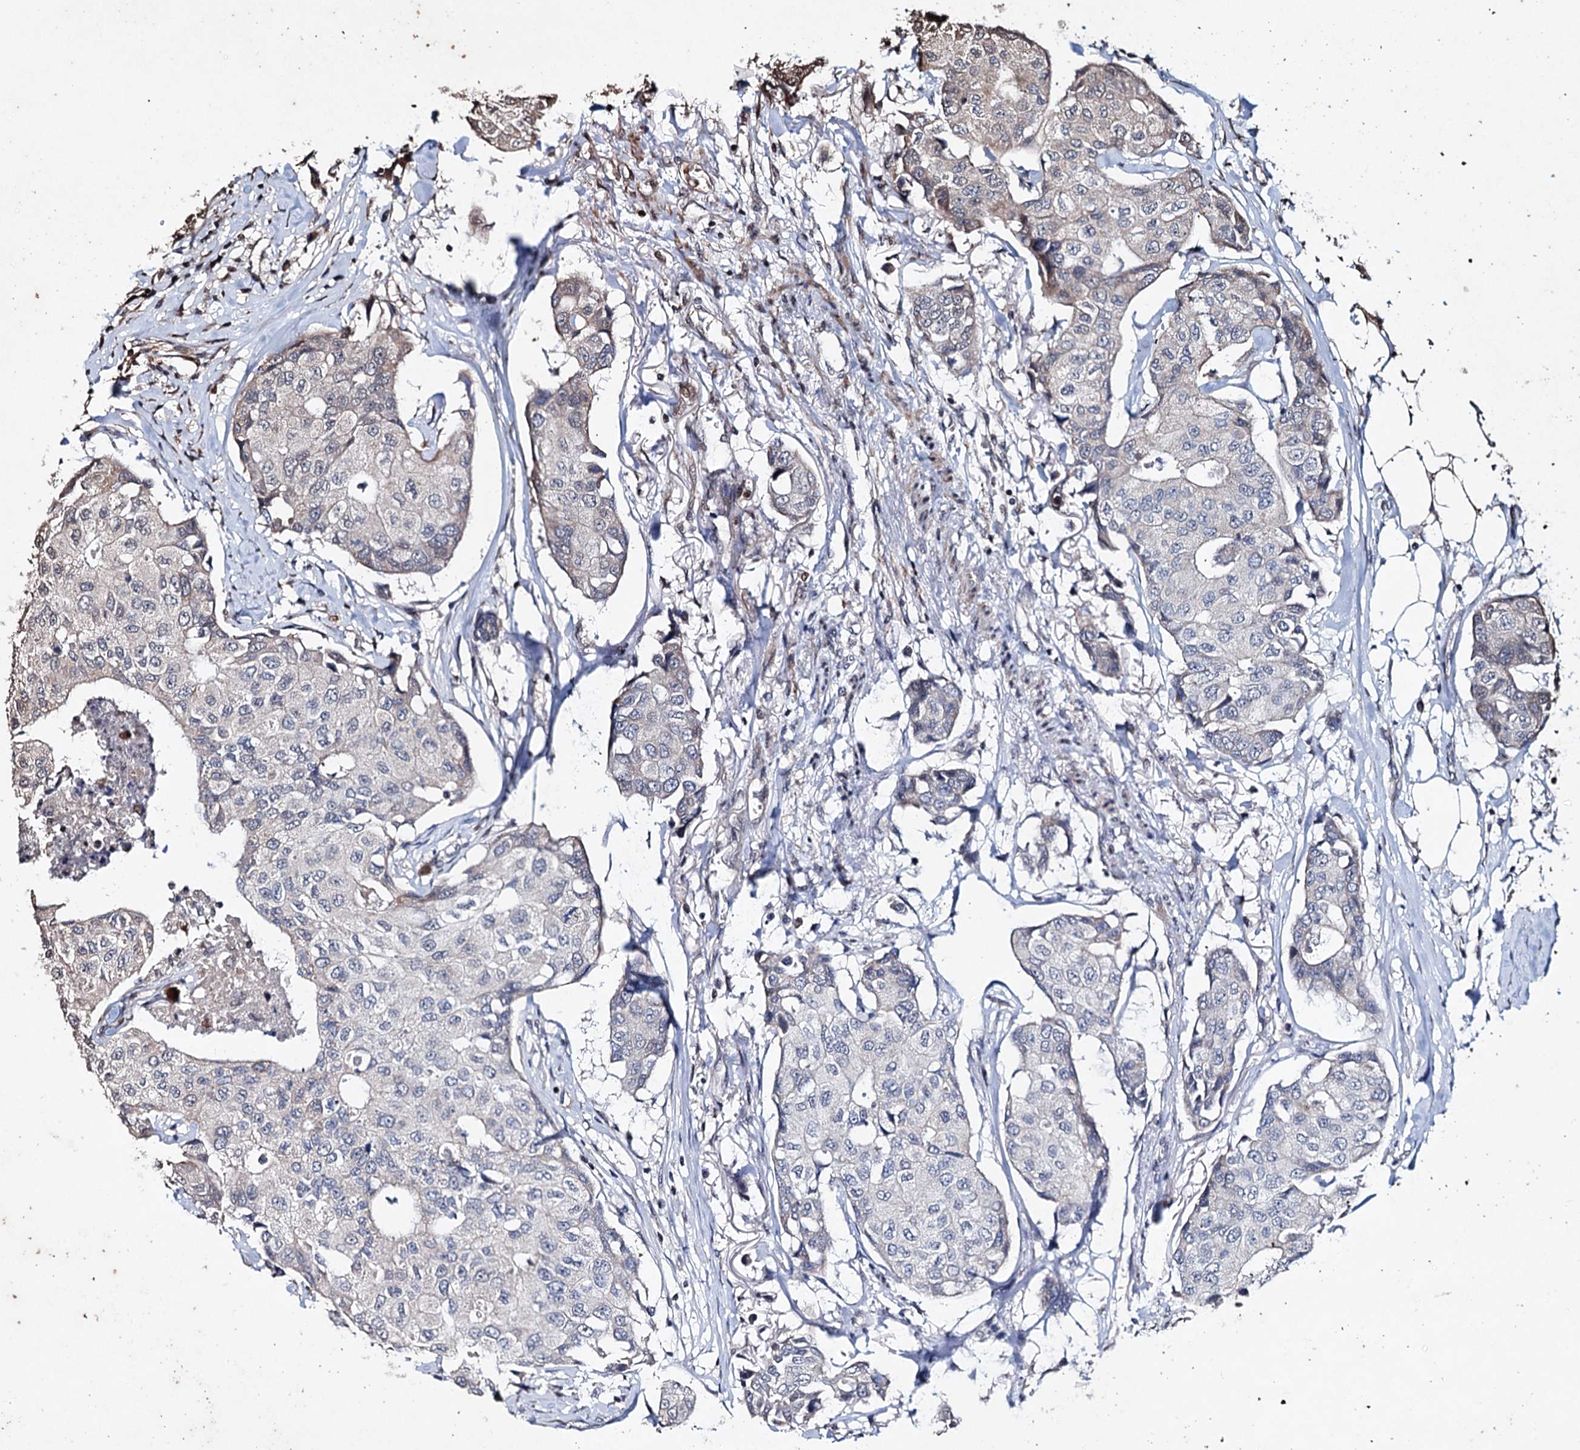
{"staining": {"intensity": "negative", "quantity": "none", "location": "none"}, "tissue": "breast cancer", "cell_type": "Tumor cells", "image_type": "cancer", "snomed": [{"axis": "morphology", "description": "Duct carcinoma"}, {"axis": "topography", "description": "Breast"}], "caption": "This is a histopathology image of immunohistochemistry (IHC) staining of breast cancer (invasive ductal carcinoma), which shows no positivity in tumor cells. (DAB immunohistochemistry, high magnification).", "gene": "EYA4", "patient": {"sex": "female", "age": 80}}